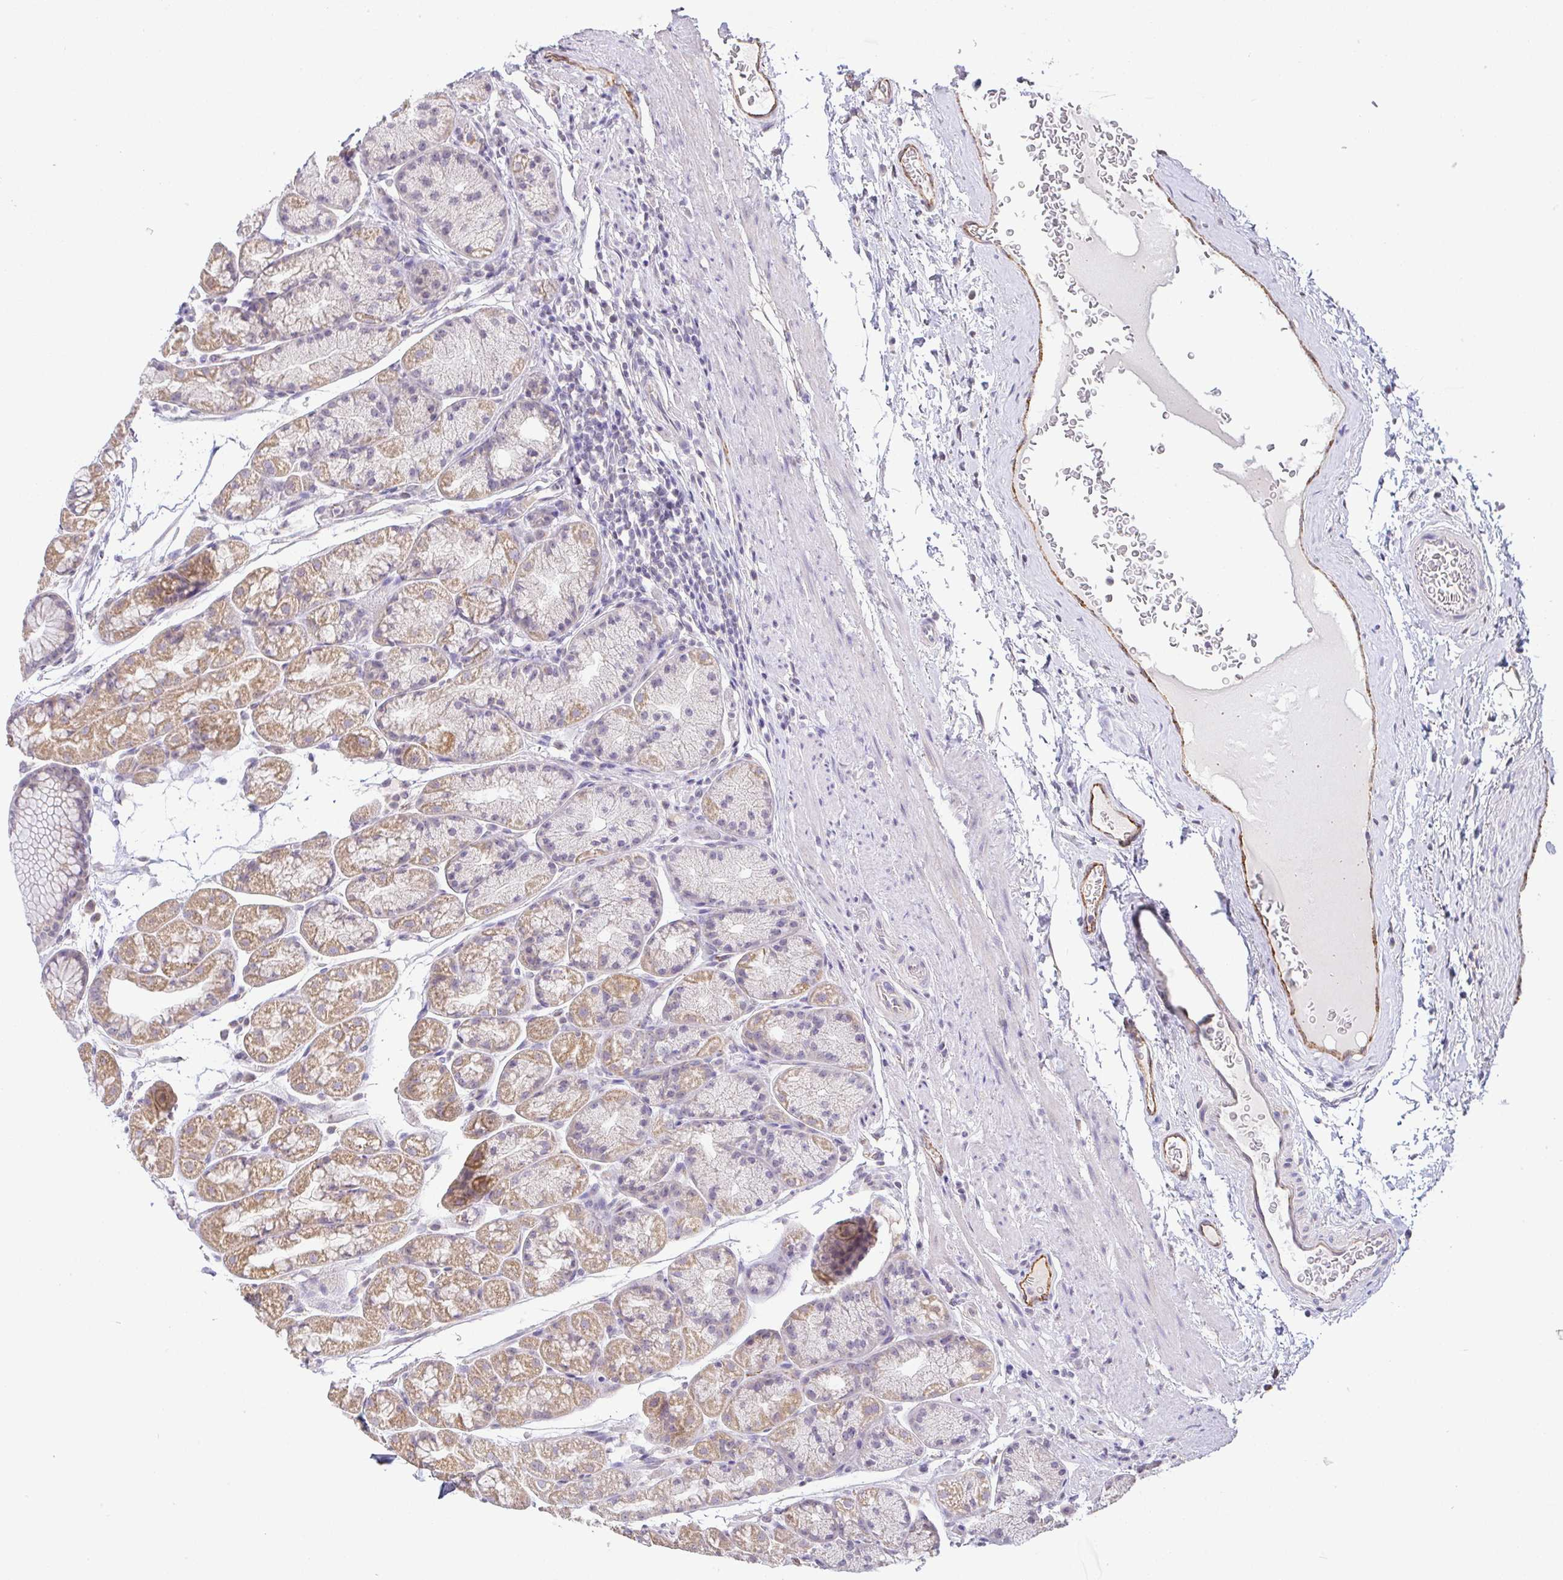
{"staining": {"intensity": "moderate", "quantity": "25%-75%", "location": "cytoplasmic/membranous"}, "tissue": "stomach", "cell_type": "Glandular cells", "image_type": "normal", "snomed": [{"axis": "morphology", "description": "Normal tissue, NOS"}, {"axis": "topography", "description": "Stomach, lower"}], "caption": "The photomicrograph displays a brown stain indicating the presence of a protein in the cytoplasmic/membranous of glandular cells in stomach. Nuclei are stained in blue.", "gene": "PLCD4", "patient": {"sex": "male", "age": 67}}